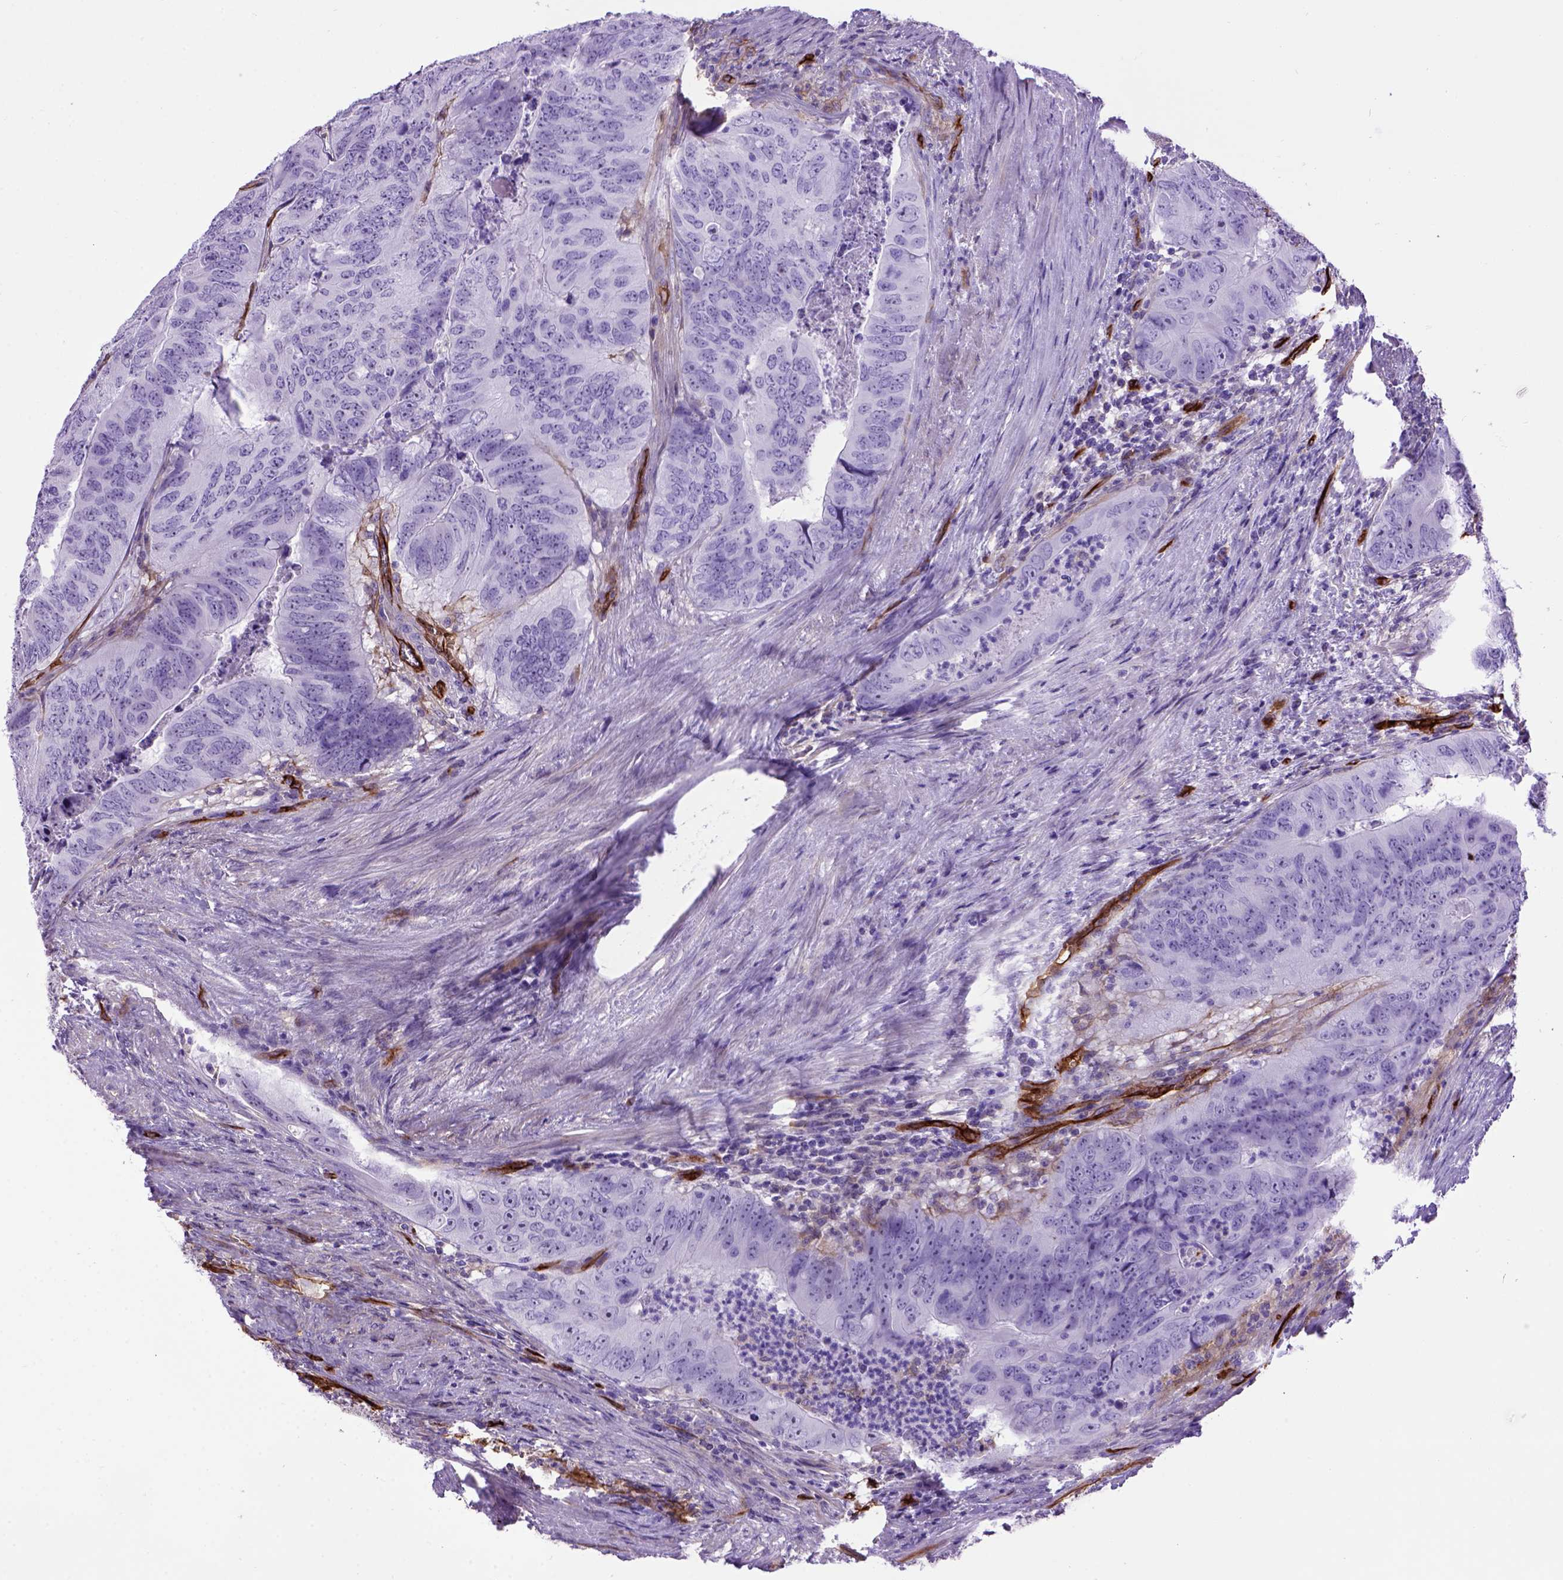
{"staining": {"intensity": "negative", "quantity": "none", "location": "none"}, "tissue": "colorectal cancer", "cell_type": "Tumor cells", "image_type": "cancer", "snomed": [{"axis": "morphology", "description": "Adenocarcinoma, NOS"}, {"axis": "topography", "description": "Colon"}], "caption": "Micrograph shows no protein expression in tumor cells of adenocarcinoma (colorectal) tissue. Brightfield microscopy of immunohistochemistry stained with DAB (3,3'-diaminobenzidine) (brown) and hematoxylin (blue), captured at high magnification.", "gene": "ENG", "patient": {"sex": "male", "age": 79}}